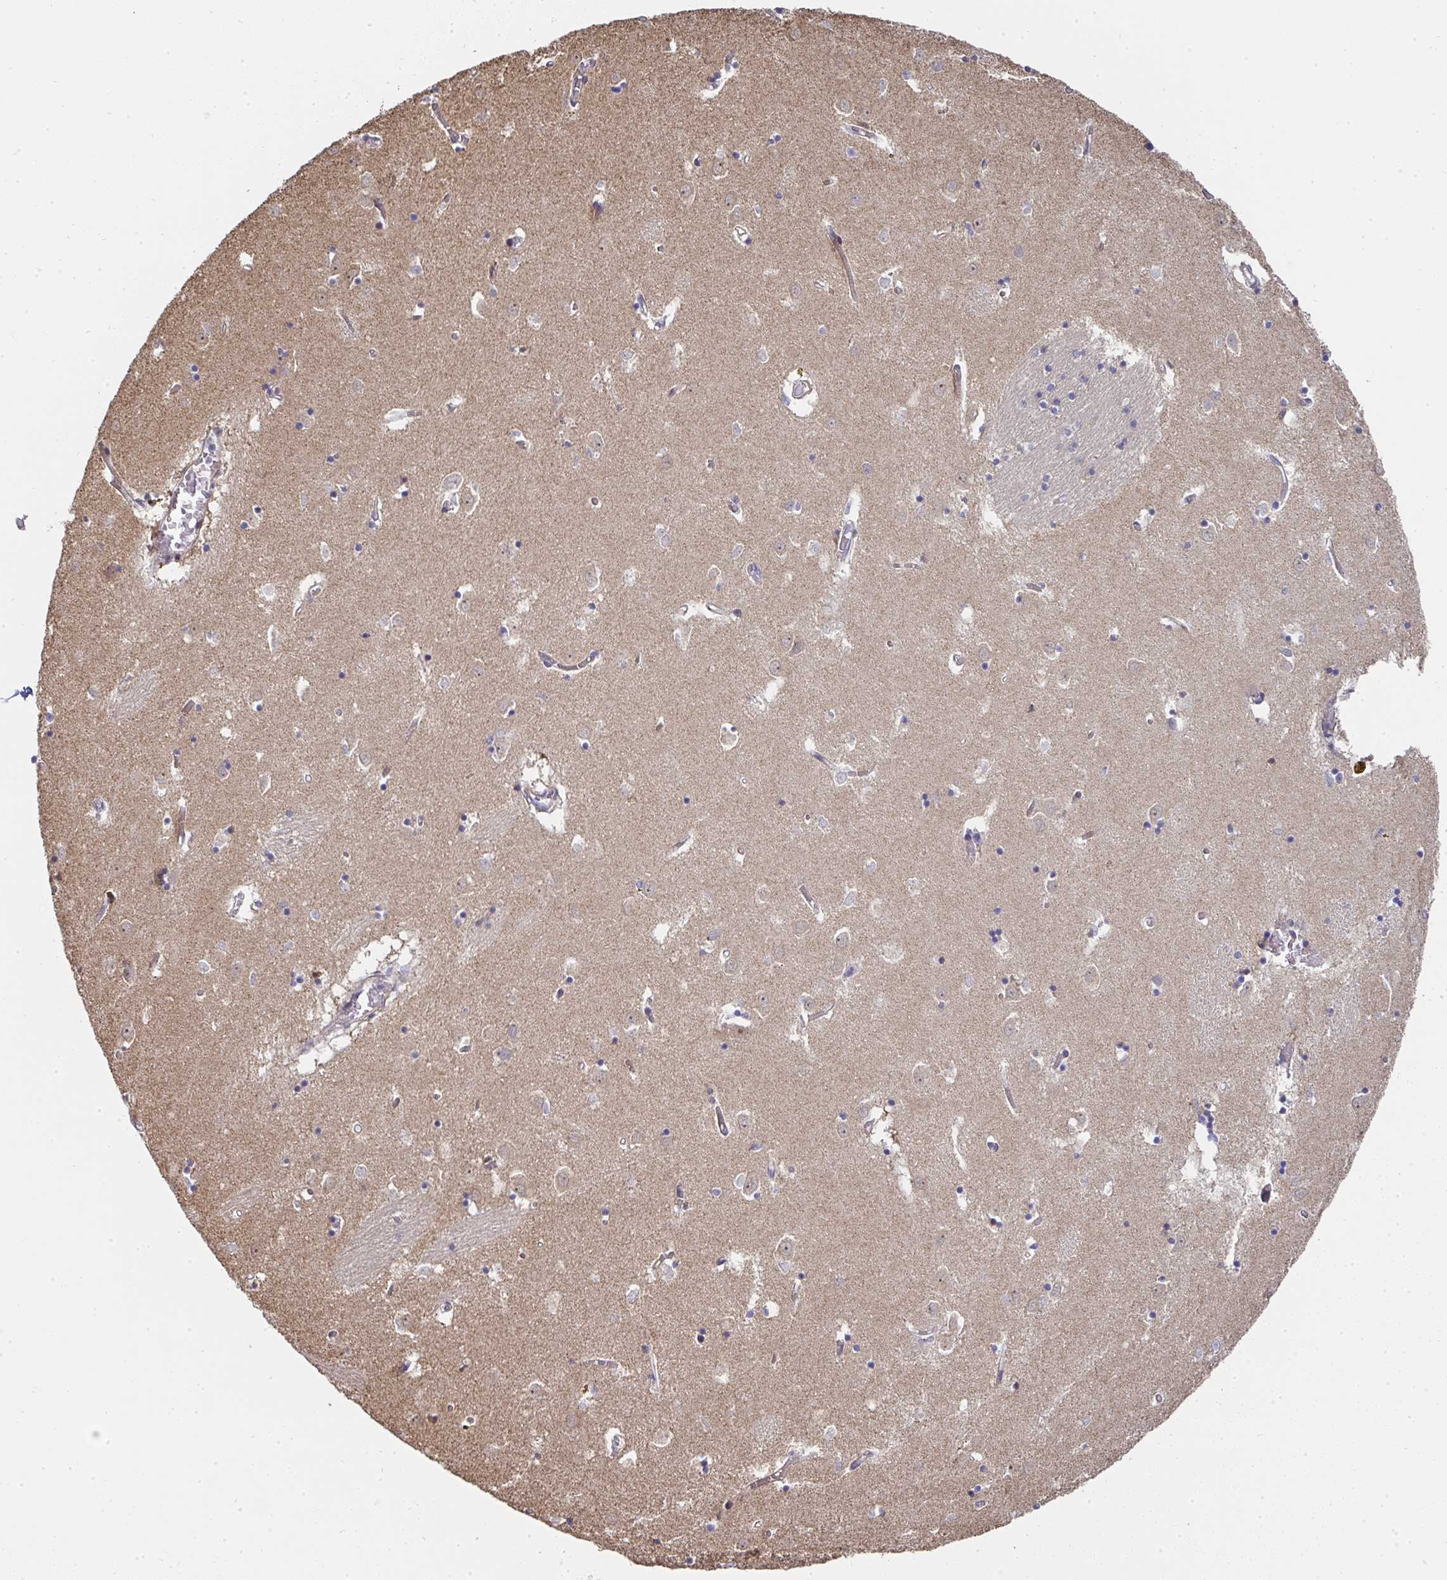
{"staining": {"intensity": "negative", "quantity": "none", "location": "none"}, "tissue": "caudate", "cell_type": "Glial cells", "image_type": "normal", "snomed": [{"axis": "morphology", "description": "Normal tissue, NOS"}, {"axis": "topography", "description": "Lateral ventricle wall"}], "caption": "This is an immunohistochemistry (IHC) image of unremarkable caudate. There is no positivity in glial cells.", "gene": "AGTPBP1", "patient": {"sex": "male", "age": 70}}